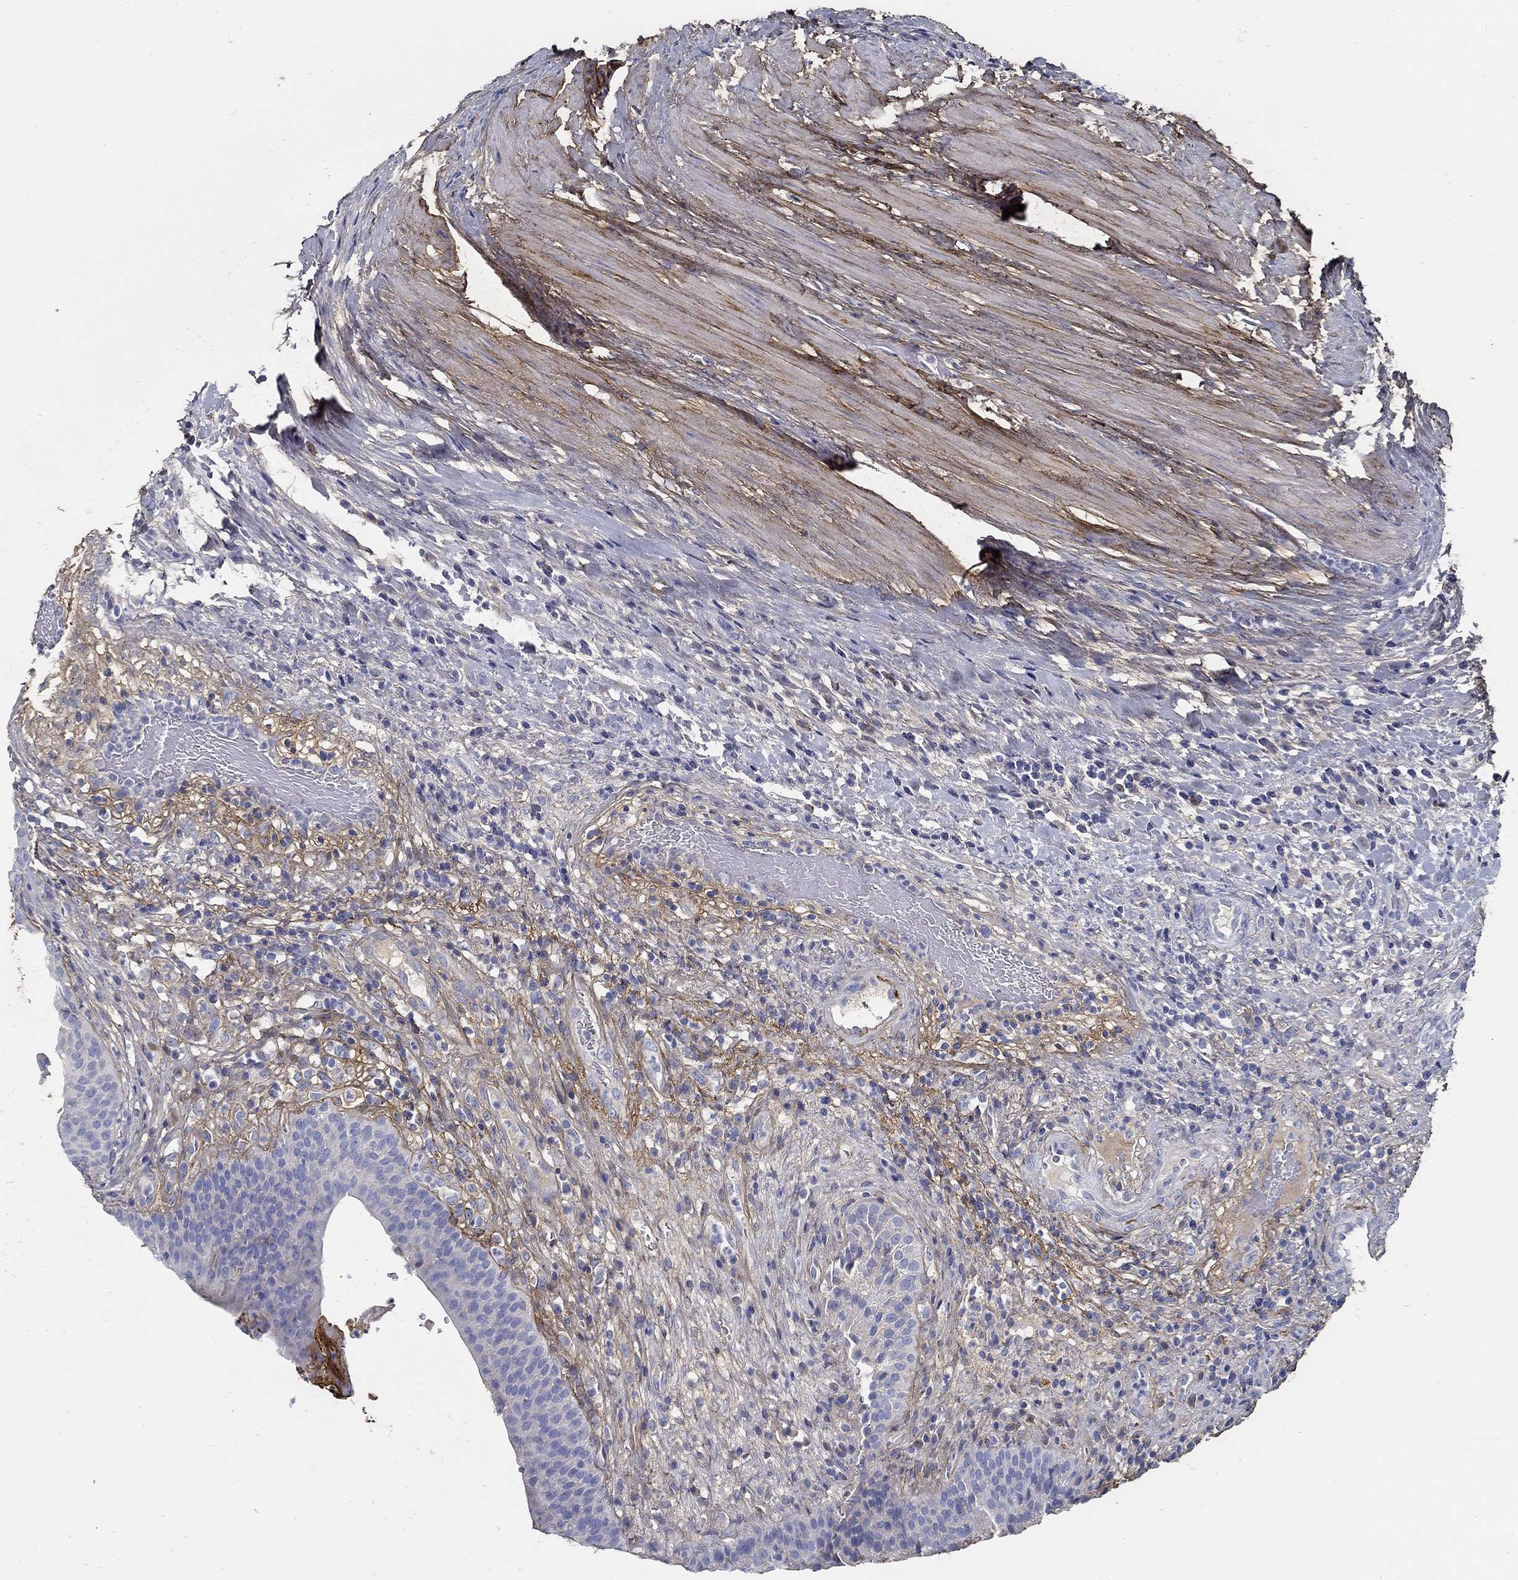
{"staining": {"intensity": "negative", "quantity": "none", "location": "none"}, "tissue": "urinary bladder", "cell_type": "Urothelial cells", "image_type": "normal", "snomed": [{"axis": "morphology", "description": "Normal tissue, NOS"}, {"axis": "topography", "description": "Urinary bladder"}], "caption": "Urothelial cells show no significant protein expression in normal urinary bladder. (DAB (3,3'-diaminobenzidine) immunohistochemistry (IHC), high magnification).", "gene": "TGFBI", "patient": {"sex": "male", "age": 66}}